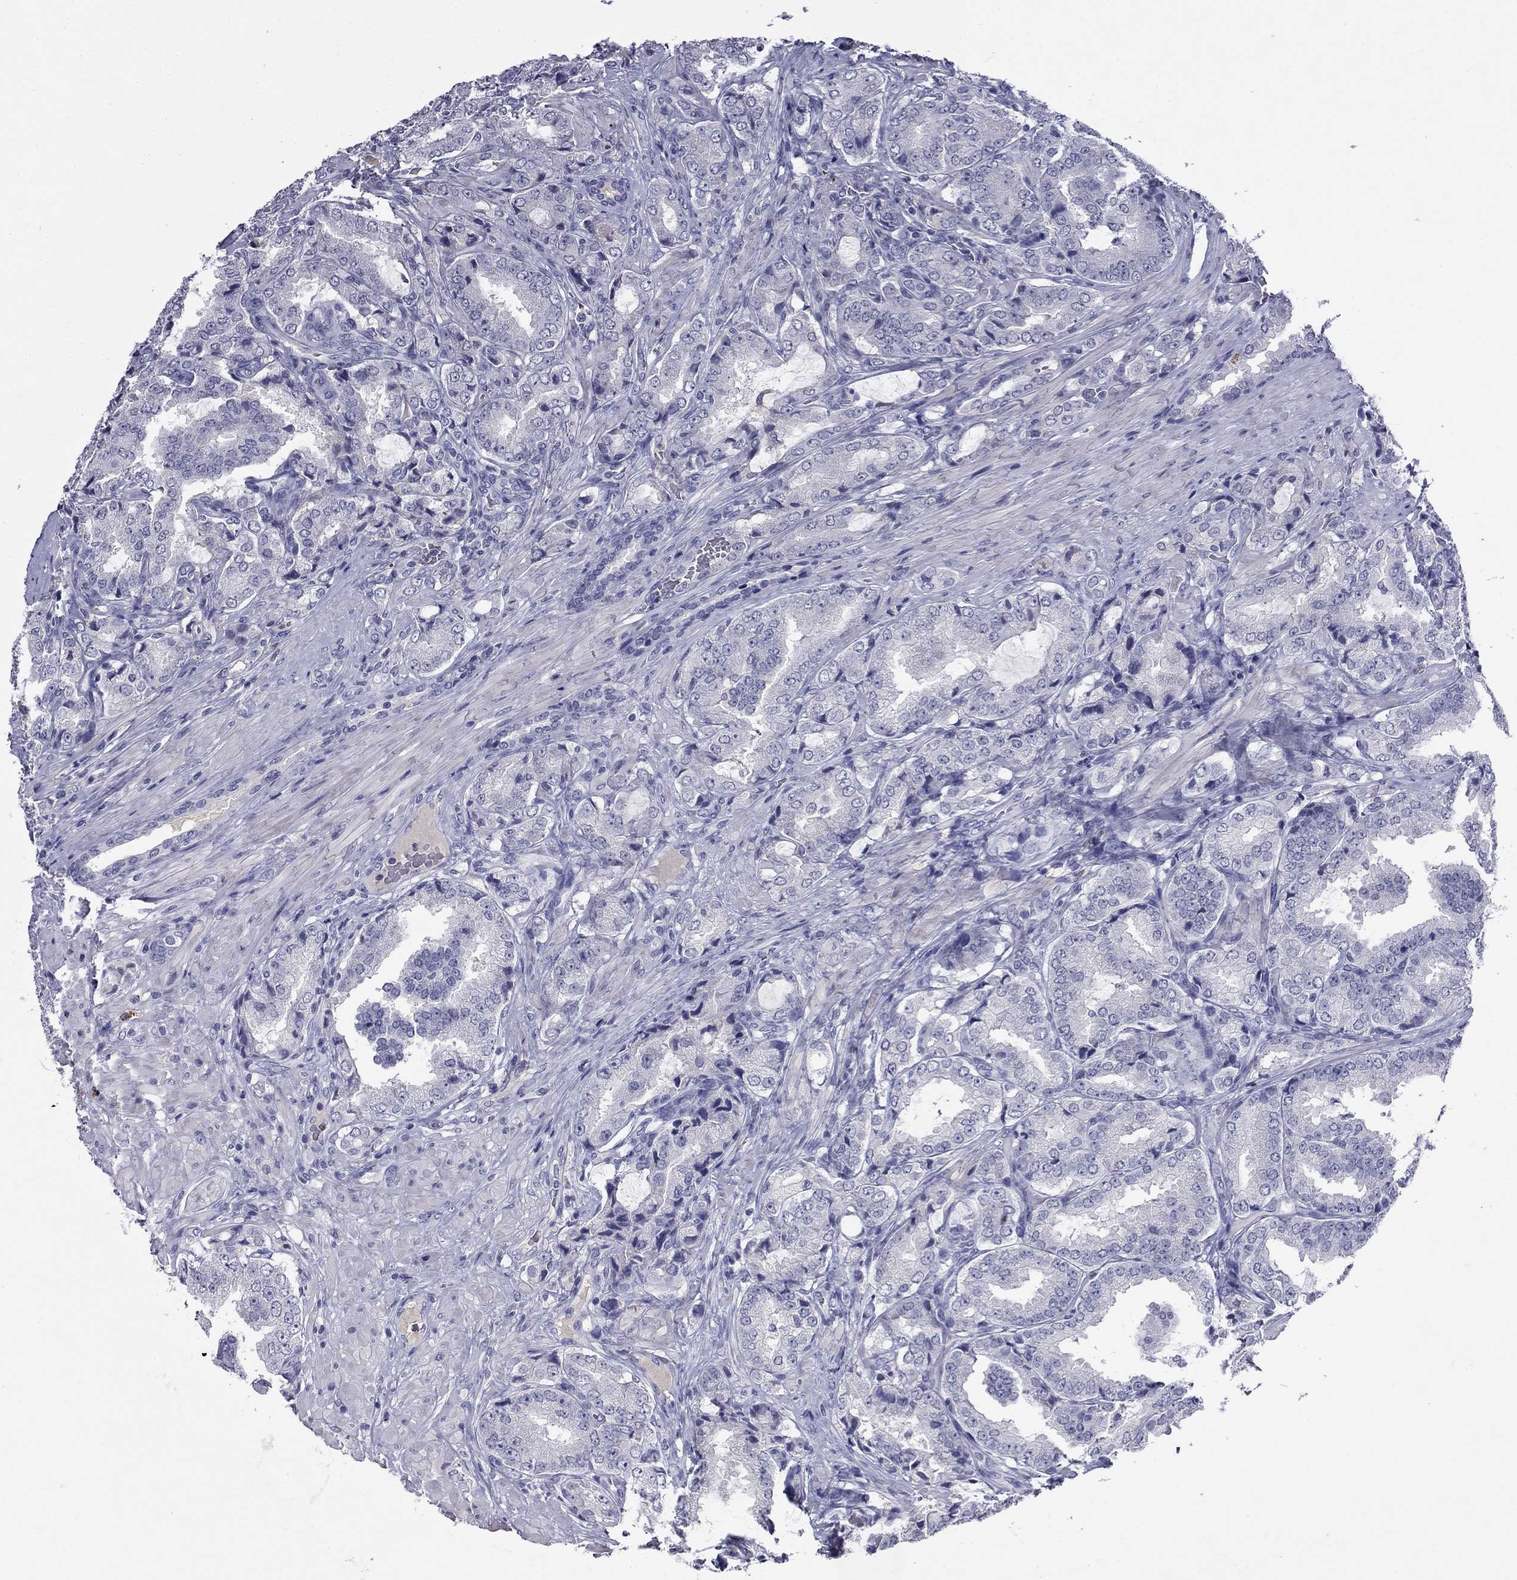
{"staining": {"intensity": "negative", "quantity": "none", "location": "none"}, "tissue": "prostate cancer", "cell_type": "Tumor cells", "image_type": "cancer", "snomed": [{"axis": "morphology", "description": "Adenocarcinoma, NOS"}, {"axis": "topography", "description": "Prostate"}], "caption": "Photomicrograph shows no protein positivity in tumor cells of prostate cancer tissue.", "gene": "CFAP119", "patient": {"sex": "male", "age": 65}}